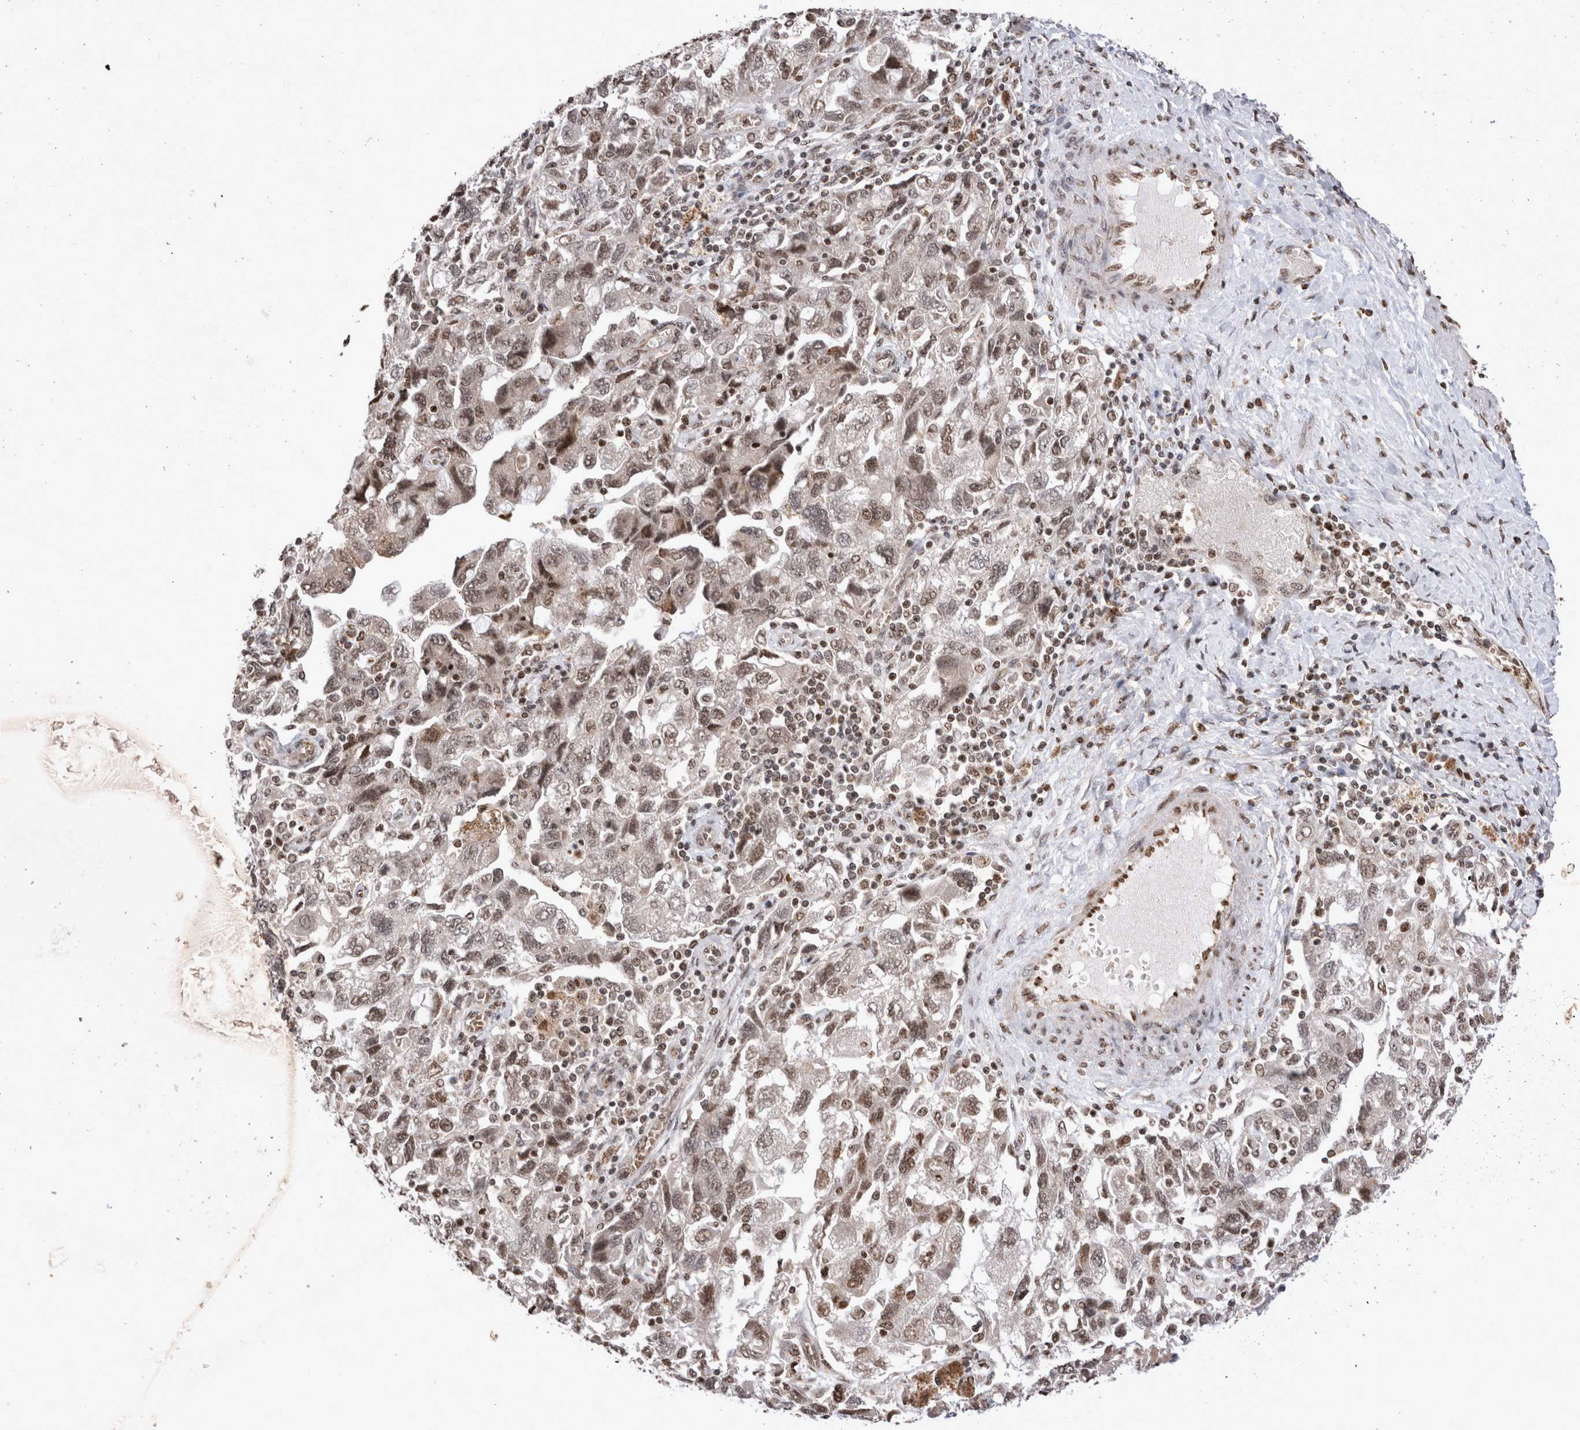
{"staining": {"intensity": "moderate", "quantity": ">75%", "location": "nuclear"}, "tissue": "ovarian cancer", "cell_type": "Tumor cells", "image_type": "cancer", "snomed": [{"axis": "morphology", "description": "Carcinoma, NOS"}, {"axis": "morphology", "description": "Cystadenocarcinoma, serous, NOS"}, {"axis": "topography", "description": "Ovary"}], "caption": "Moderate nuclear protein positivity is seen in approximately >75% of tumor cells in serous cystadenocarcinoma (ovarian).", "gene": "STK11", "patient": {"sex": "female", "age": 69}}